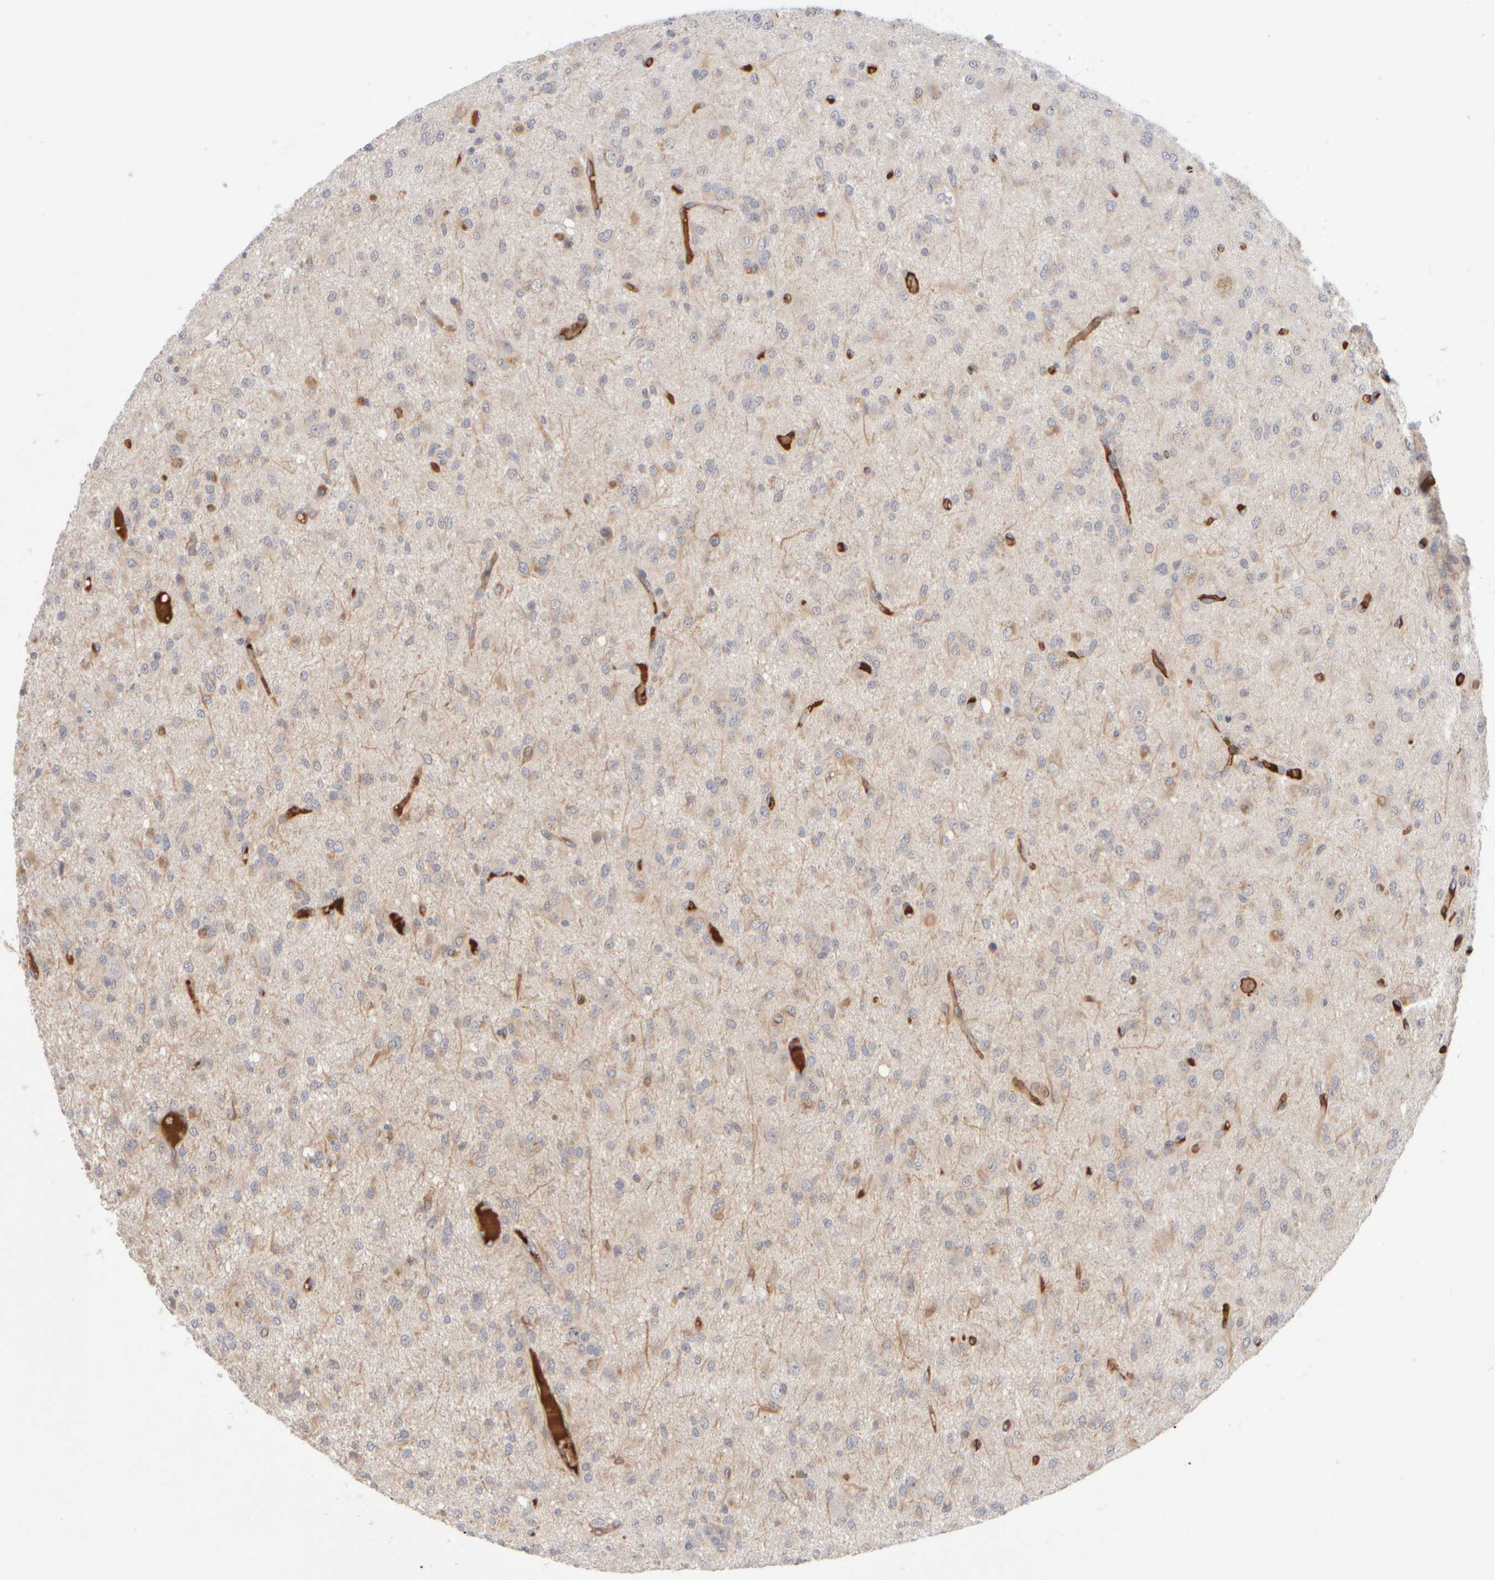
{"staining": {"intensity": "weak", "quantity": "<25%", "location": "cytoplasmic/membranous"}, "tissue": "glioma", "cell_type": "Tumor cells", "image_type": "cancer", "snomed": [{"axis": "morphology", "description": "Glioma, malignant, High grade"}, {"axis": "topography", "description": "Brain"}], "caption": "Micrograph shows no significant protein expression in tumor cells of glioma.", "gene": "MST1", "patient": {"sex": "female", "age": 59}}